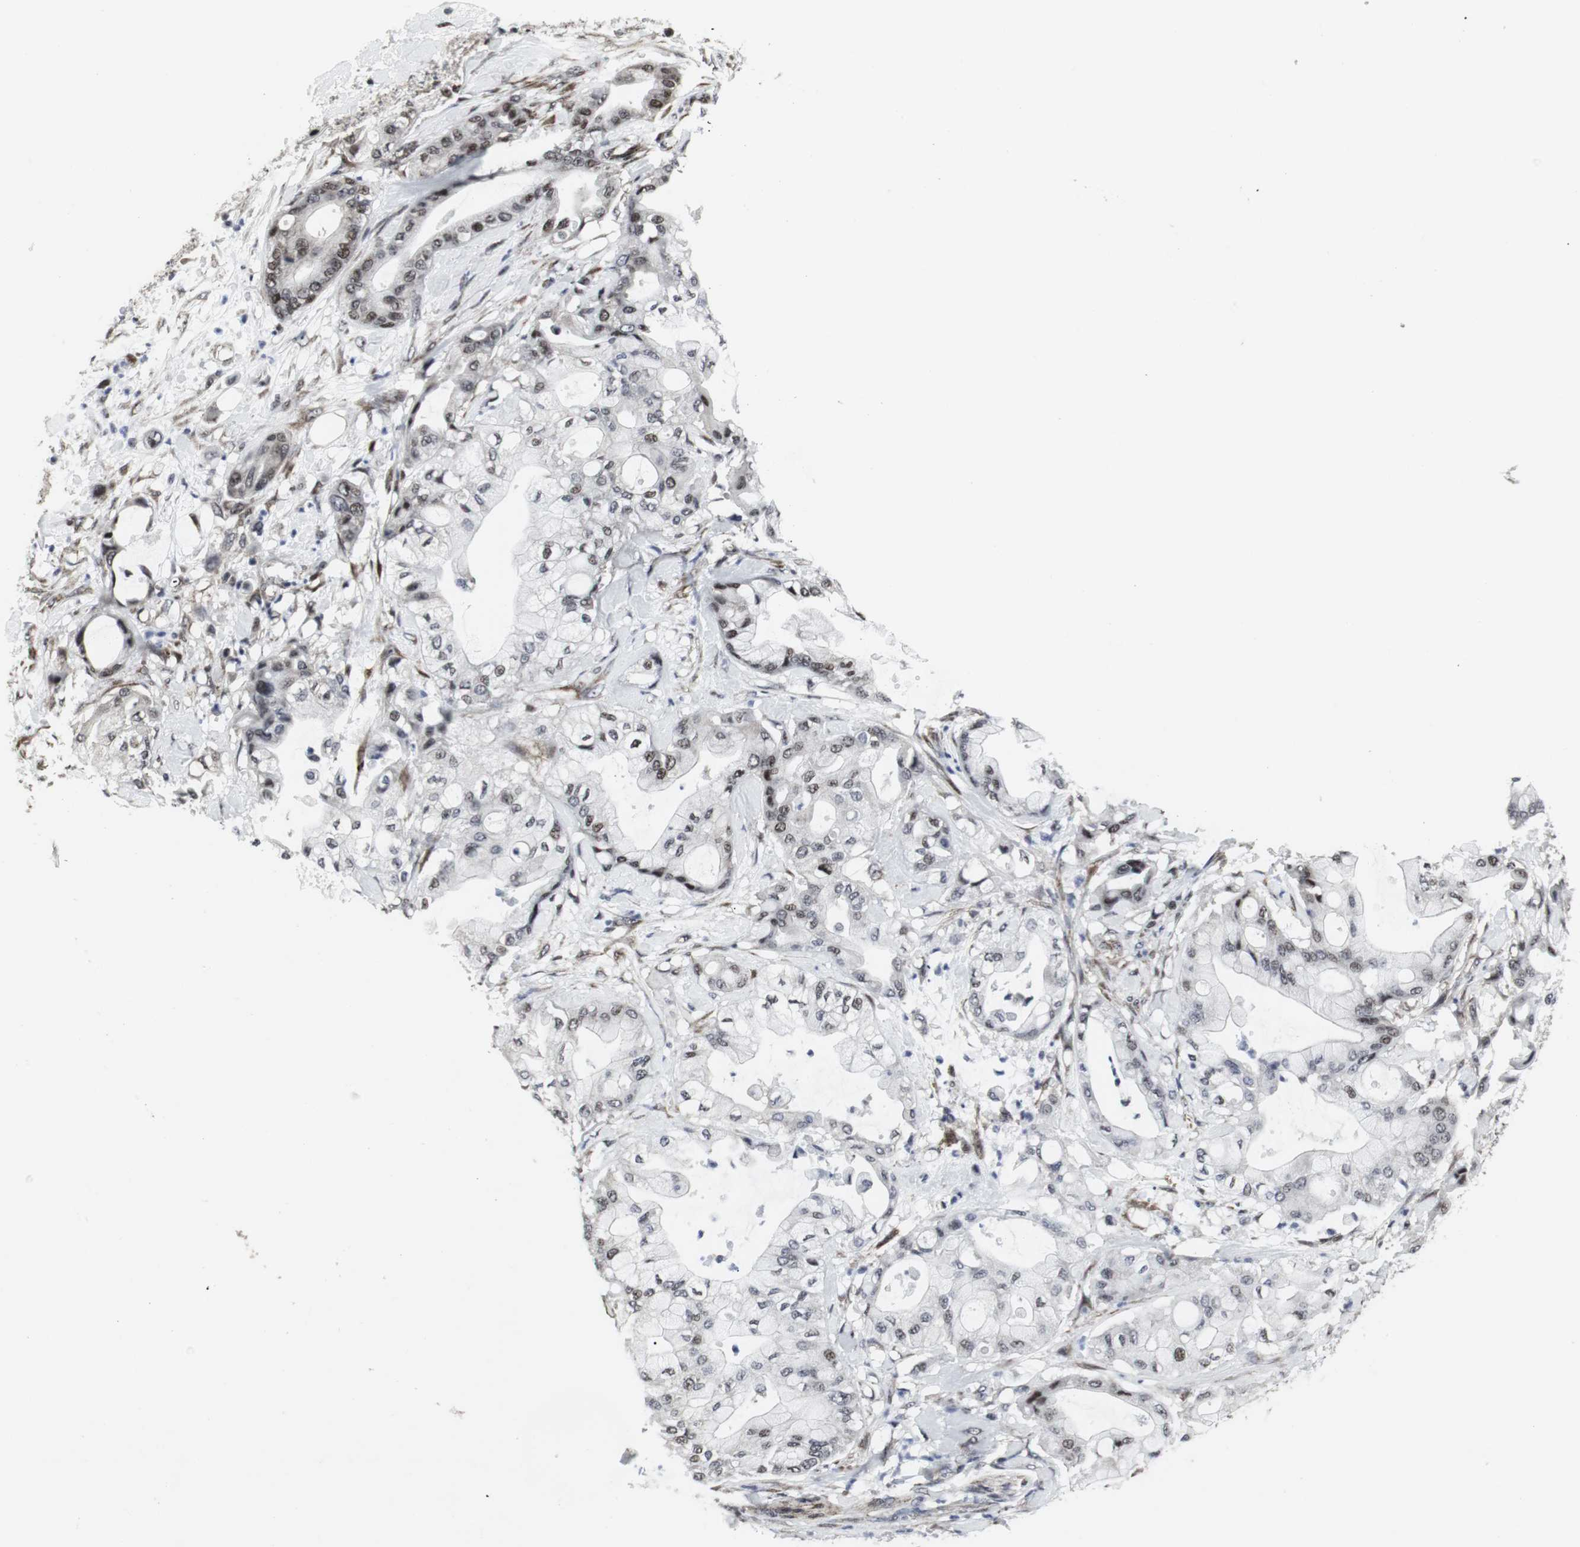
{"staining": {"intensity": "moderate", "quantity": "<25%", "location": "nuclear"}, "tissue": "pancreatic cancer", "cell_type": "Tumor cells", "image_type": "cancer", "snomed": [{"axis": "morphology", "description": "Adenocarcinoma, NOS"}, {"axis": "morphology", "description": "Adenocarcinoma, metastatic, NOS"}, {"axis": "topography", "description": "Lymph node"}, {"axis": "topography", "description": "Pancreas"}, {"axis": "topography", "description": "Duodenum"}], "caption": "A histopathology image of human adenocarcinoma (pancreatic) stained for a protein displays moderate nuclear brown staining in tumor cells.", "gene": "MLH1", "patient": {"sex": "female", "age": 64}}